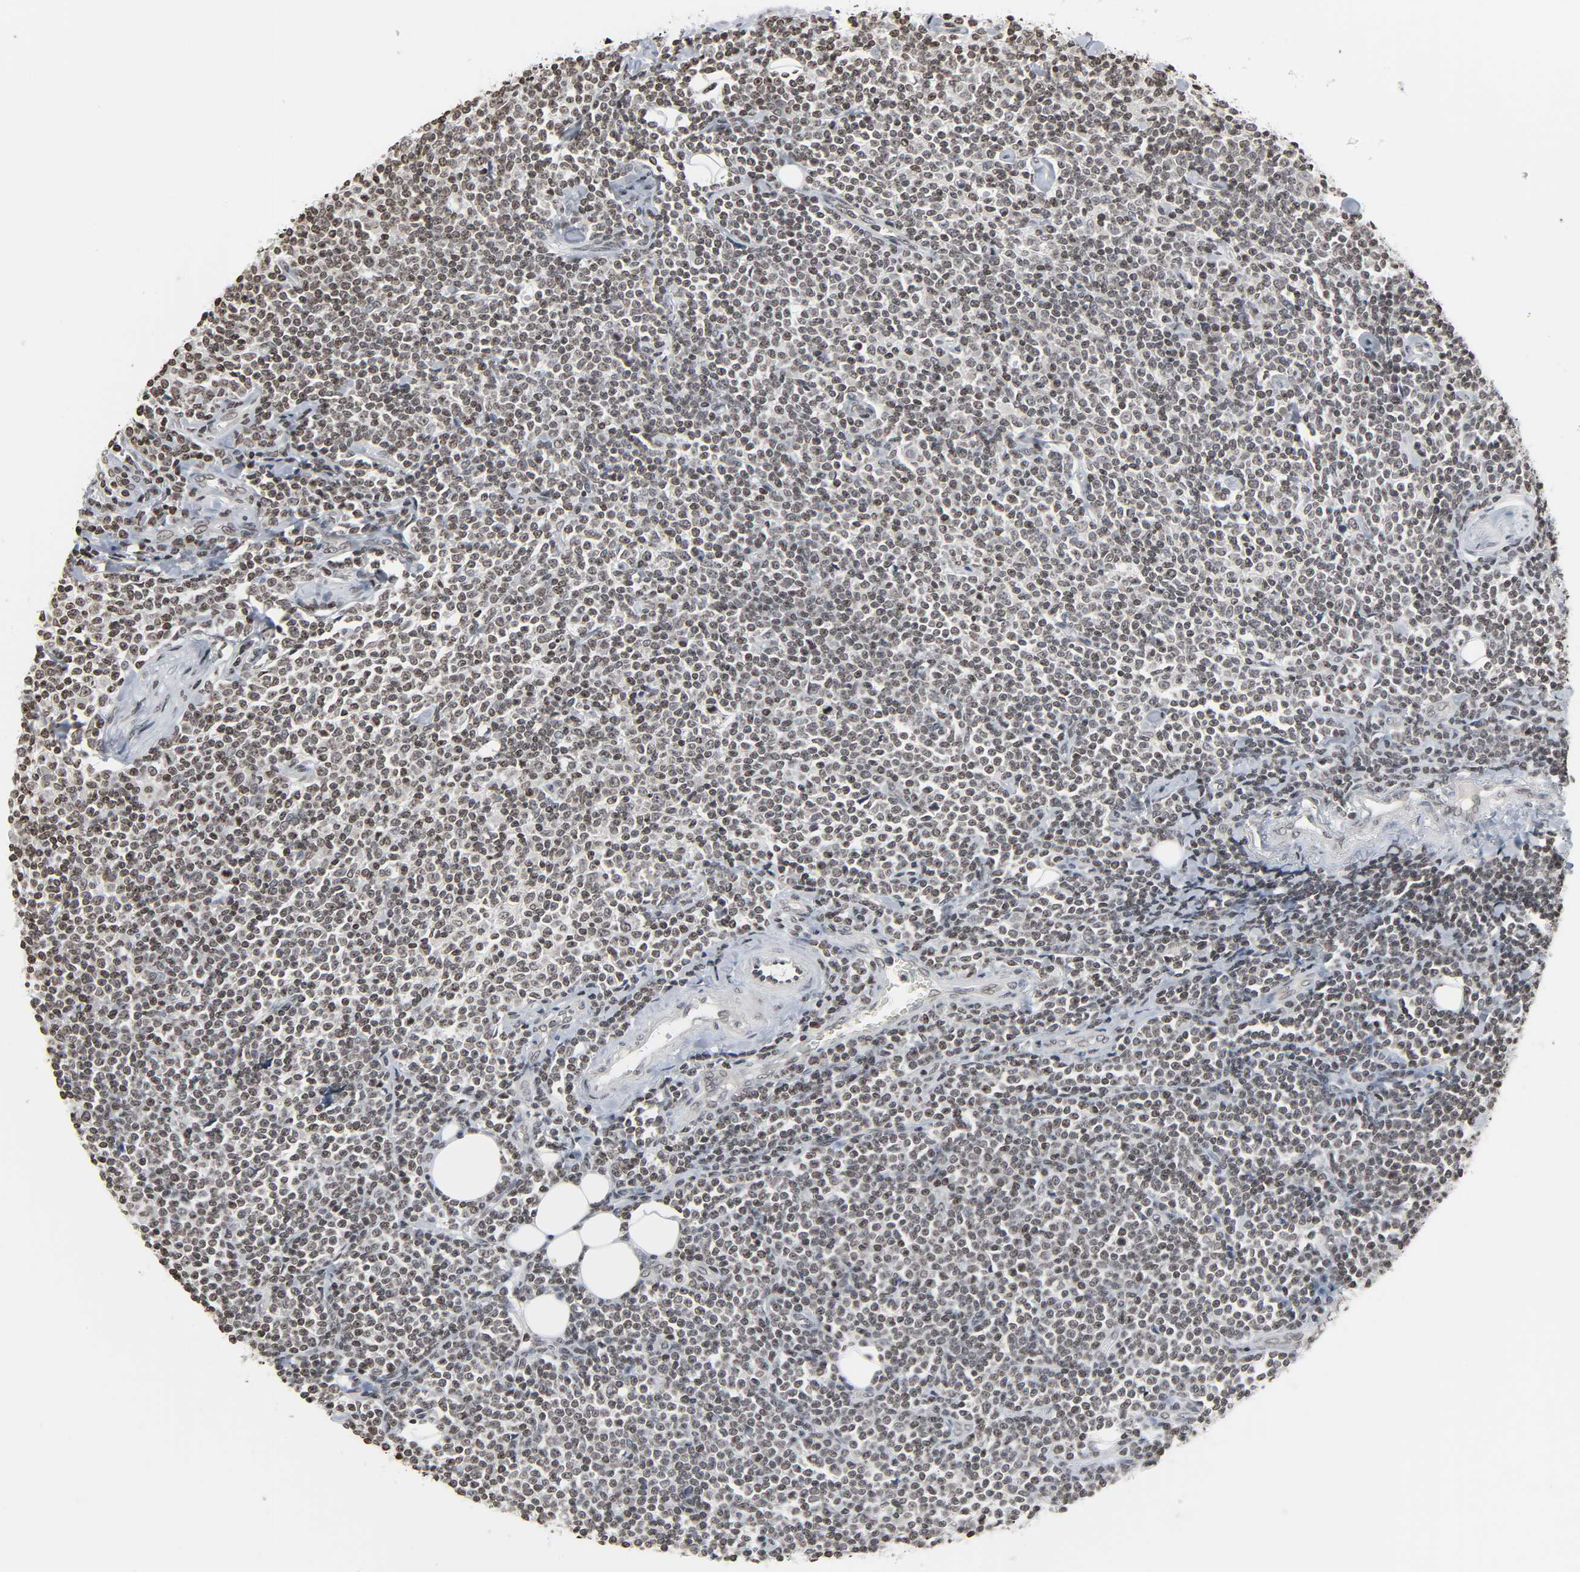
{"staining": {"intensity": "weak", "quantity": ">75%", "location": "nuclear"}, "tissue": "lymphoma", "cell_type": "Tumor cells", "image_type": "cancer", "snomed": [{"axis": "morphology", "description": "Malignant lymphoma, non-Hodgkin's type, Low grade"}, {"axis": "topography", "description": "Soft tissue"}], "caption": "A brown stain shows weak nuclear expression of a protein in lymphoma tumor cells.", "gene": "ELAVL1", "patient": {"sex": "male", "age": 92}}